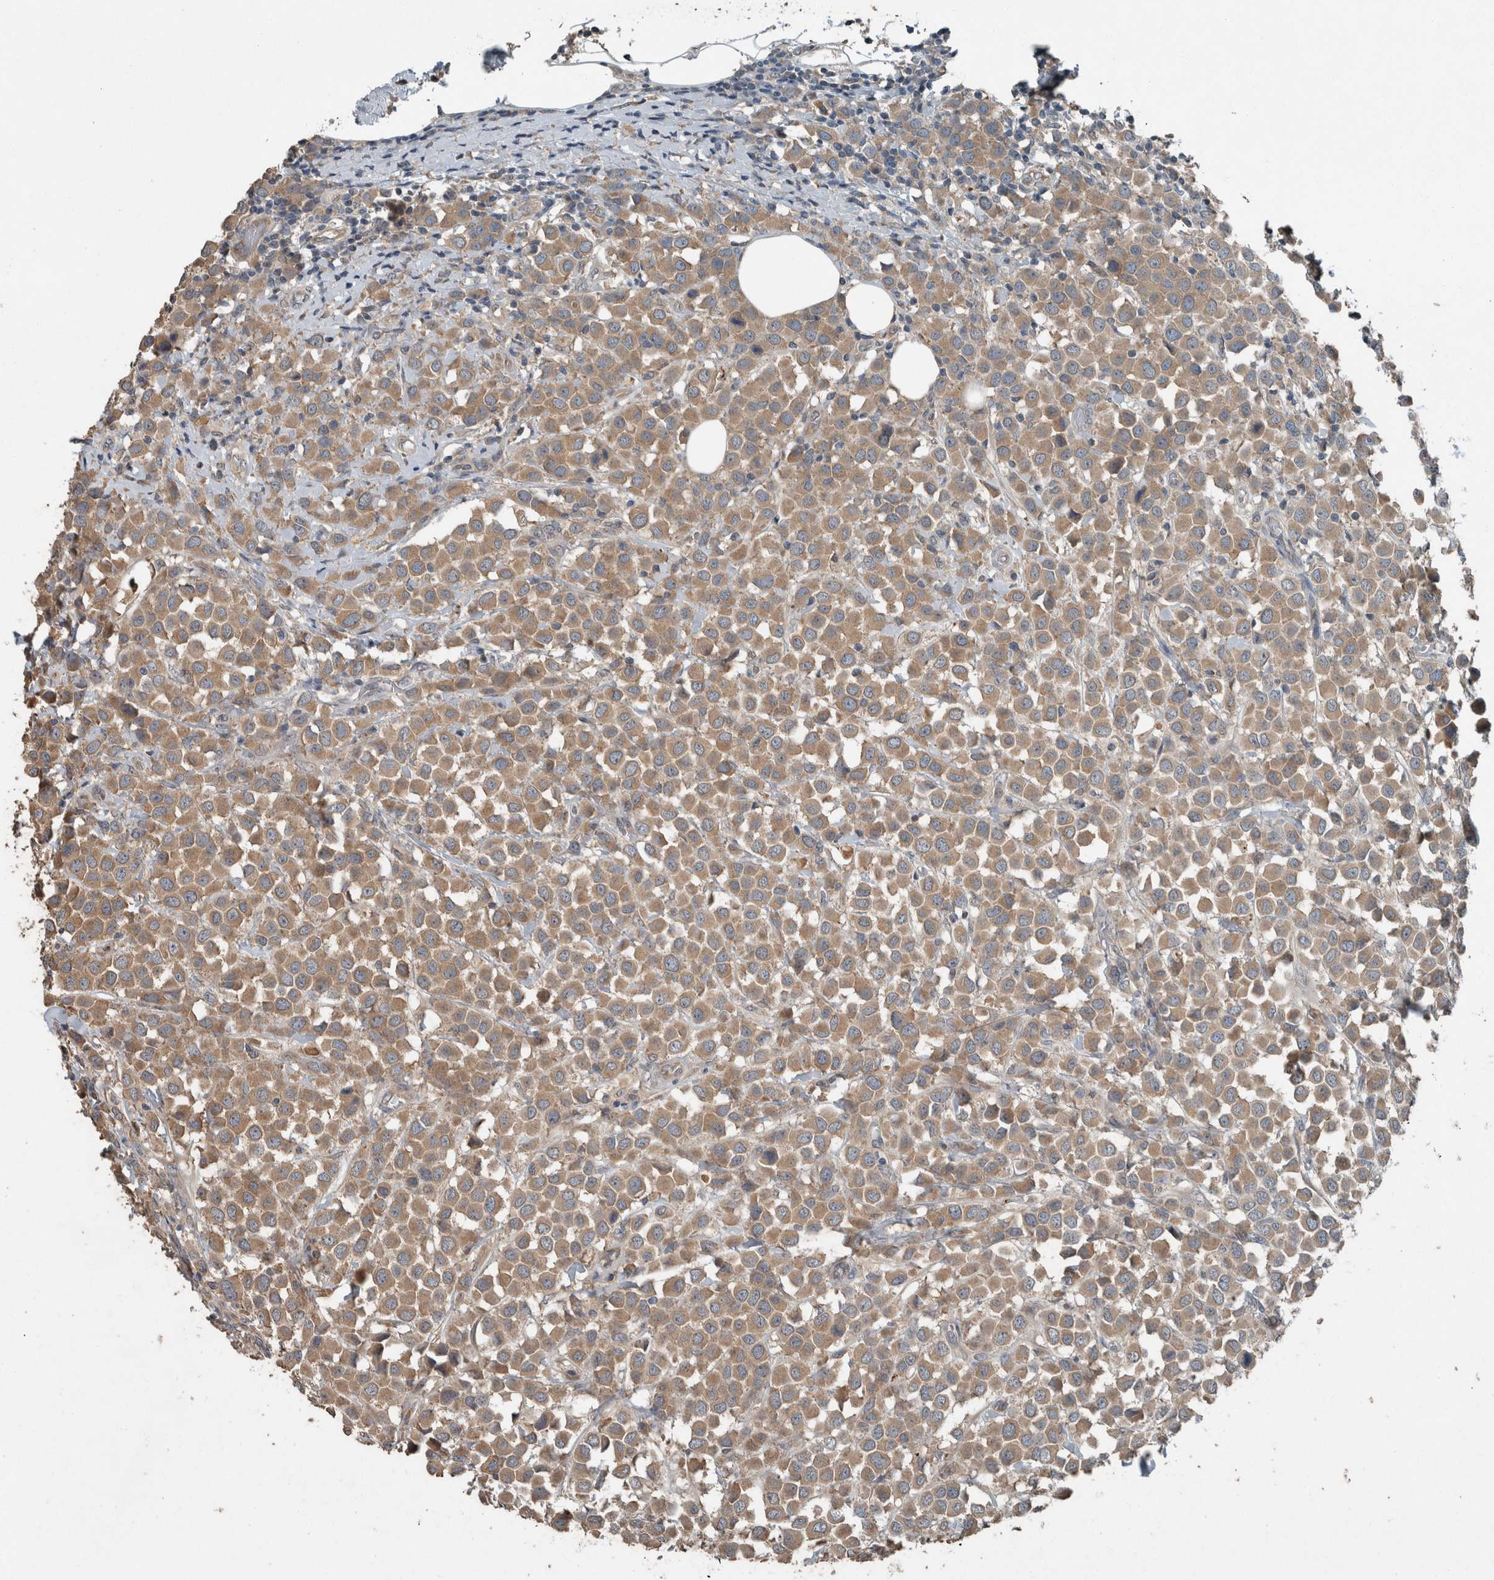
{"staining": {"intensity": "moderate", "quantity": ">75%", "location": "cytoplasmic/membranous"}, "tissue": "breast cancer", "cell_type": "Tumor cells", "image_type": "cancer", "snomed": [{"axis": "morphology", "description": "Duct carcinoma"}, {"axis": "topography", "description": "Breast"}], "caption": "Immunohistochemical staining of human intraductal carcinoma (breast) shows medium levels of moderate cytoplasmic/membranous protein expression in approximately >75% of tumor cells.", "gene": "KNTC1", "patient": {"sex": "female", "age": 61}}